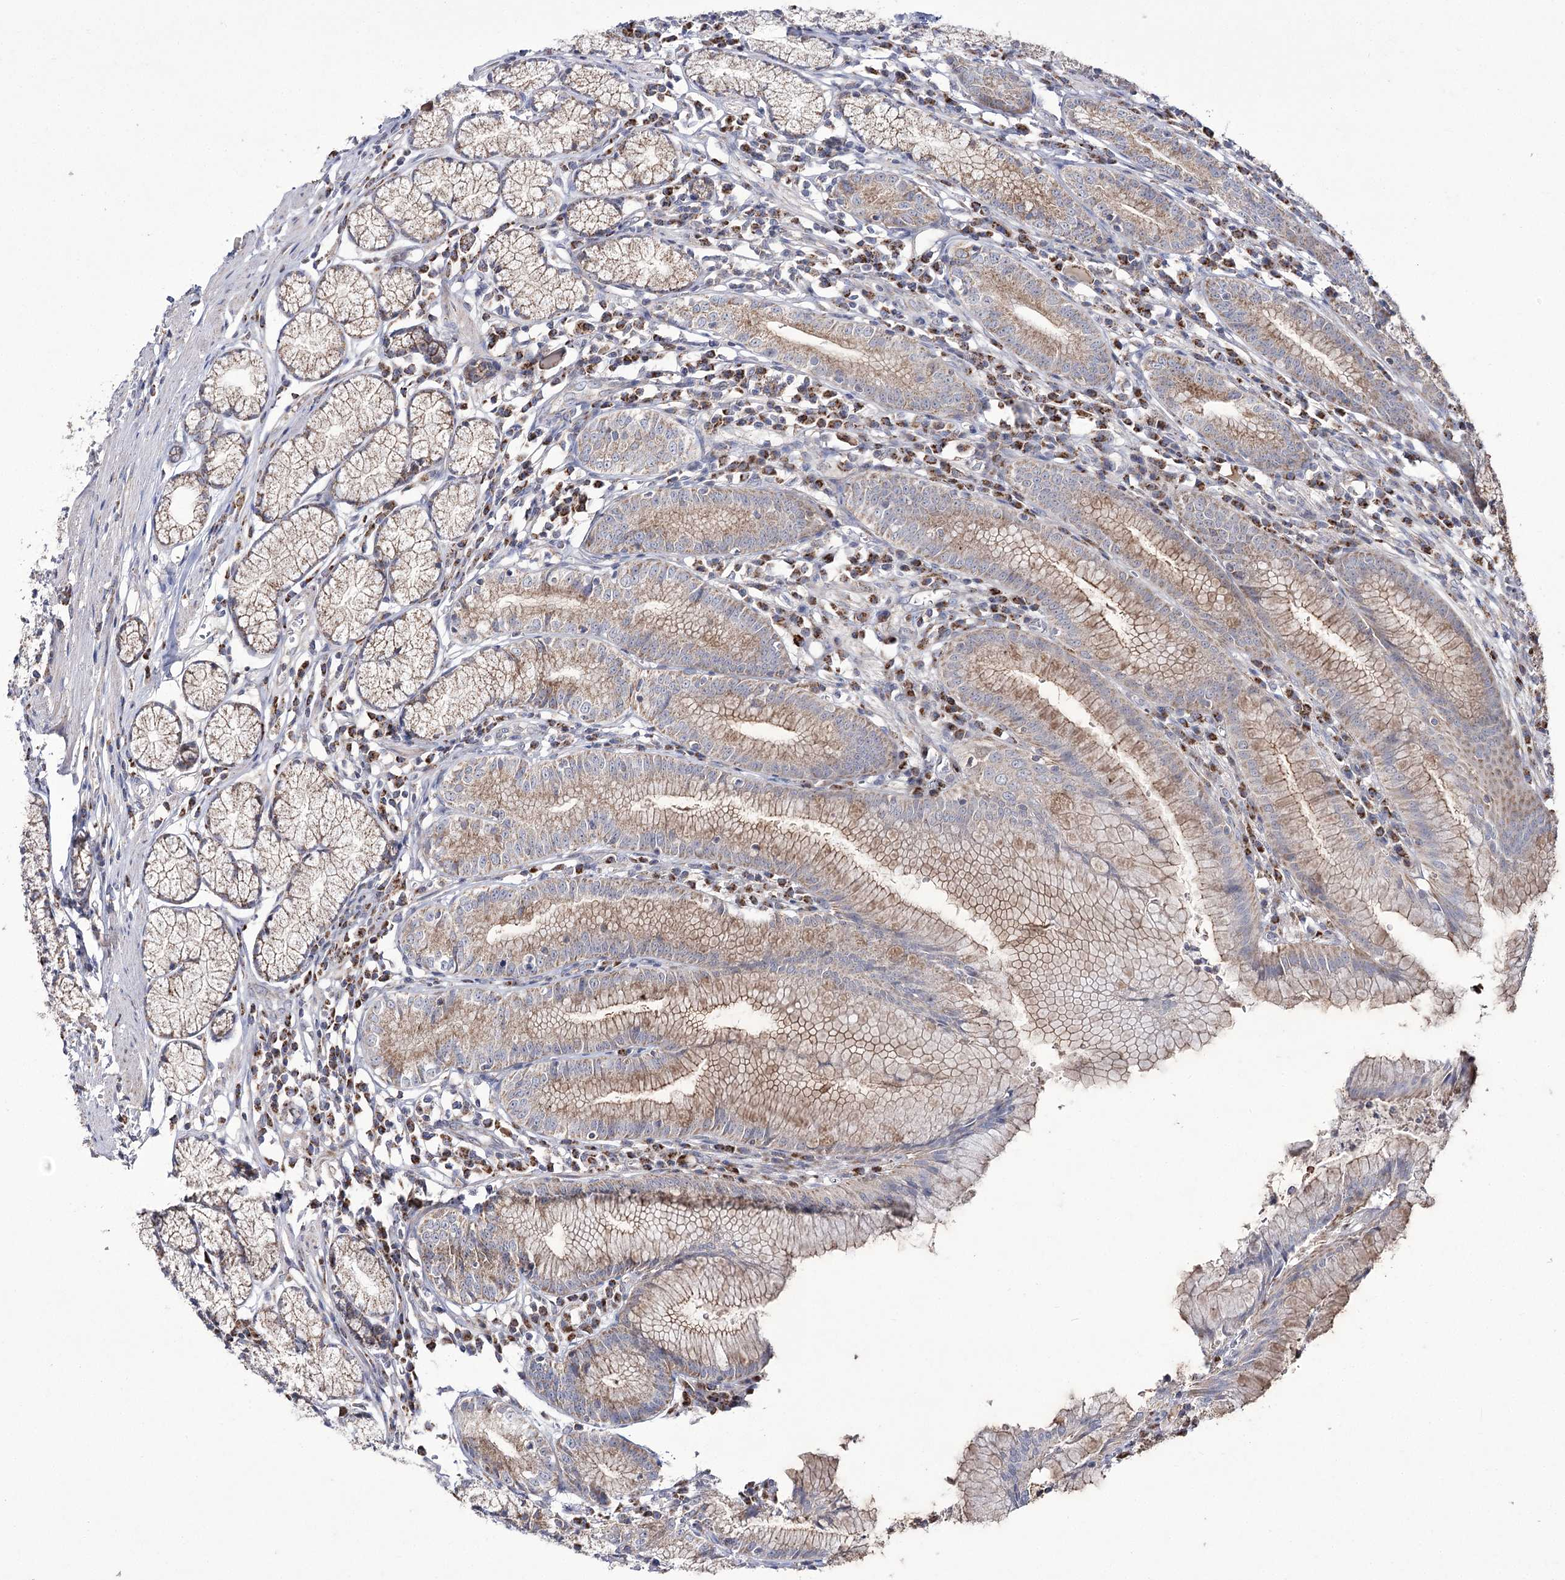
{"staining": {"intensity": "strong", "quantity": ">75%", "location": "cytoplasmic/membranous"}, "tissue": "stomach", "cell_type": "Glandular cells", "image_type": "normal", "snomed": [{"axis": "morphology", "description": "Normal tissue, NOS"}, {"axis": "topography", "description": "Stomach"}], "caption": "Protein analysis of unremarkable stomach exhibits strong cytoplasmic/membranous staining in approximately >75% of glandular cells.", "gene": "NADK2", "patient": {"sex": "male", "age": 55}}